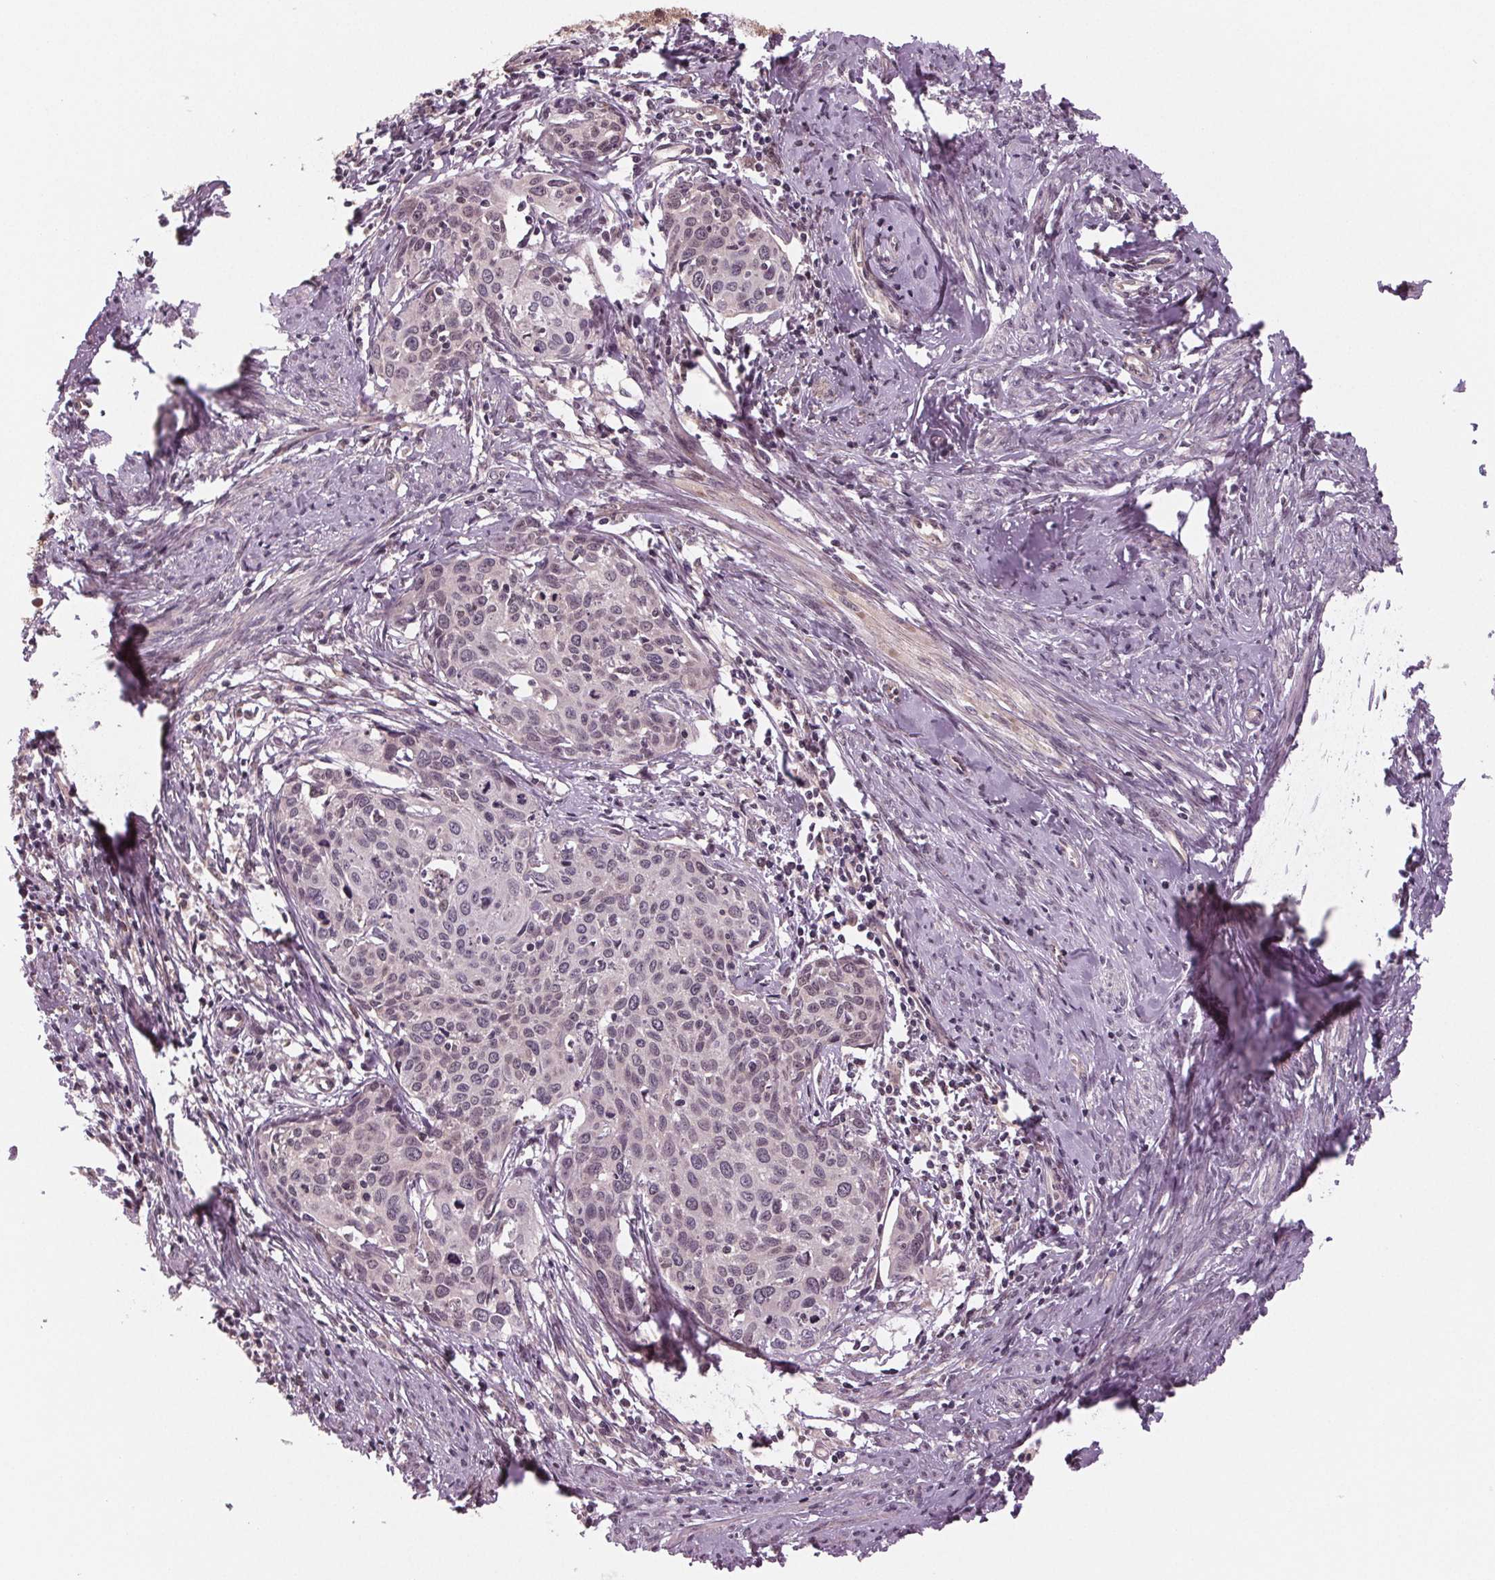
{"staining": {"intensity": "negative", "quantity": "none", "location": "none"}, "tissue": "cervical cancer", "cell_type": "Tumor cells", "image_type": "cancer", "snomed": [{"axis": "morphology", "description": "Squamous cell carcinoma, NOS"}, {"axis": "topography", "description": "Cervix"}], "caption": "Immunohistochemistry of human cervical cancer reveals no staining in tumor cells. Nuclei are stained in blue.", "gene": "STAT3", "patient": {"sex": "female", "age": 62}}